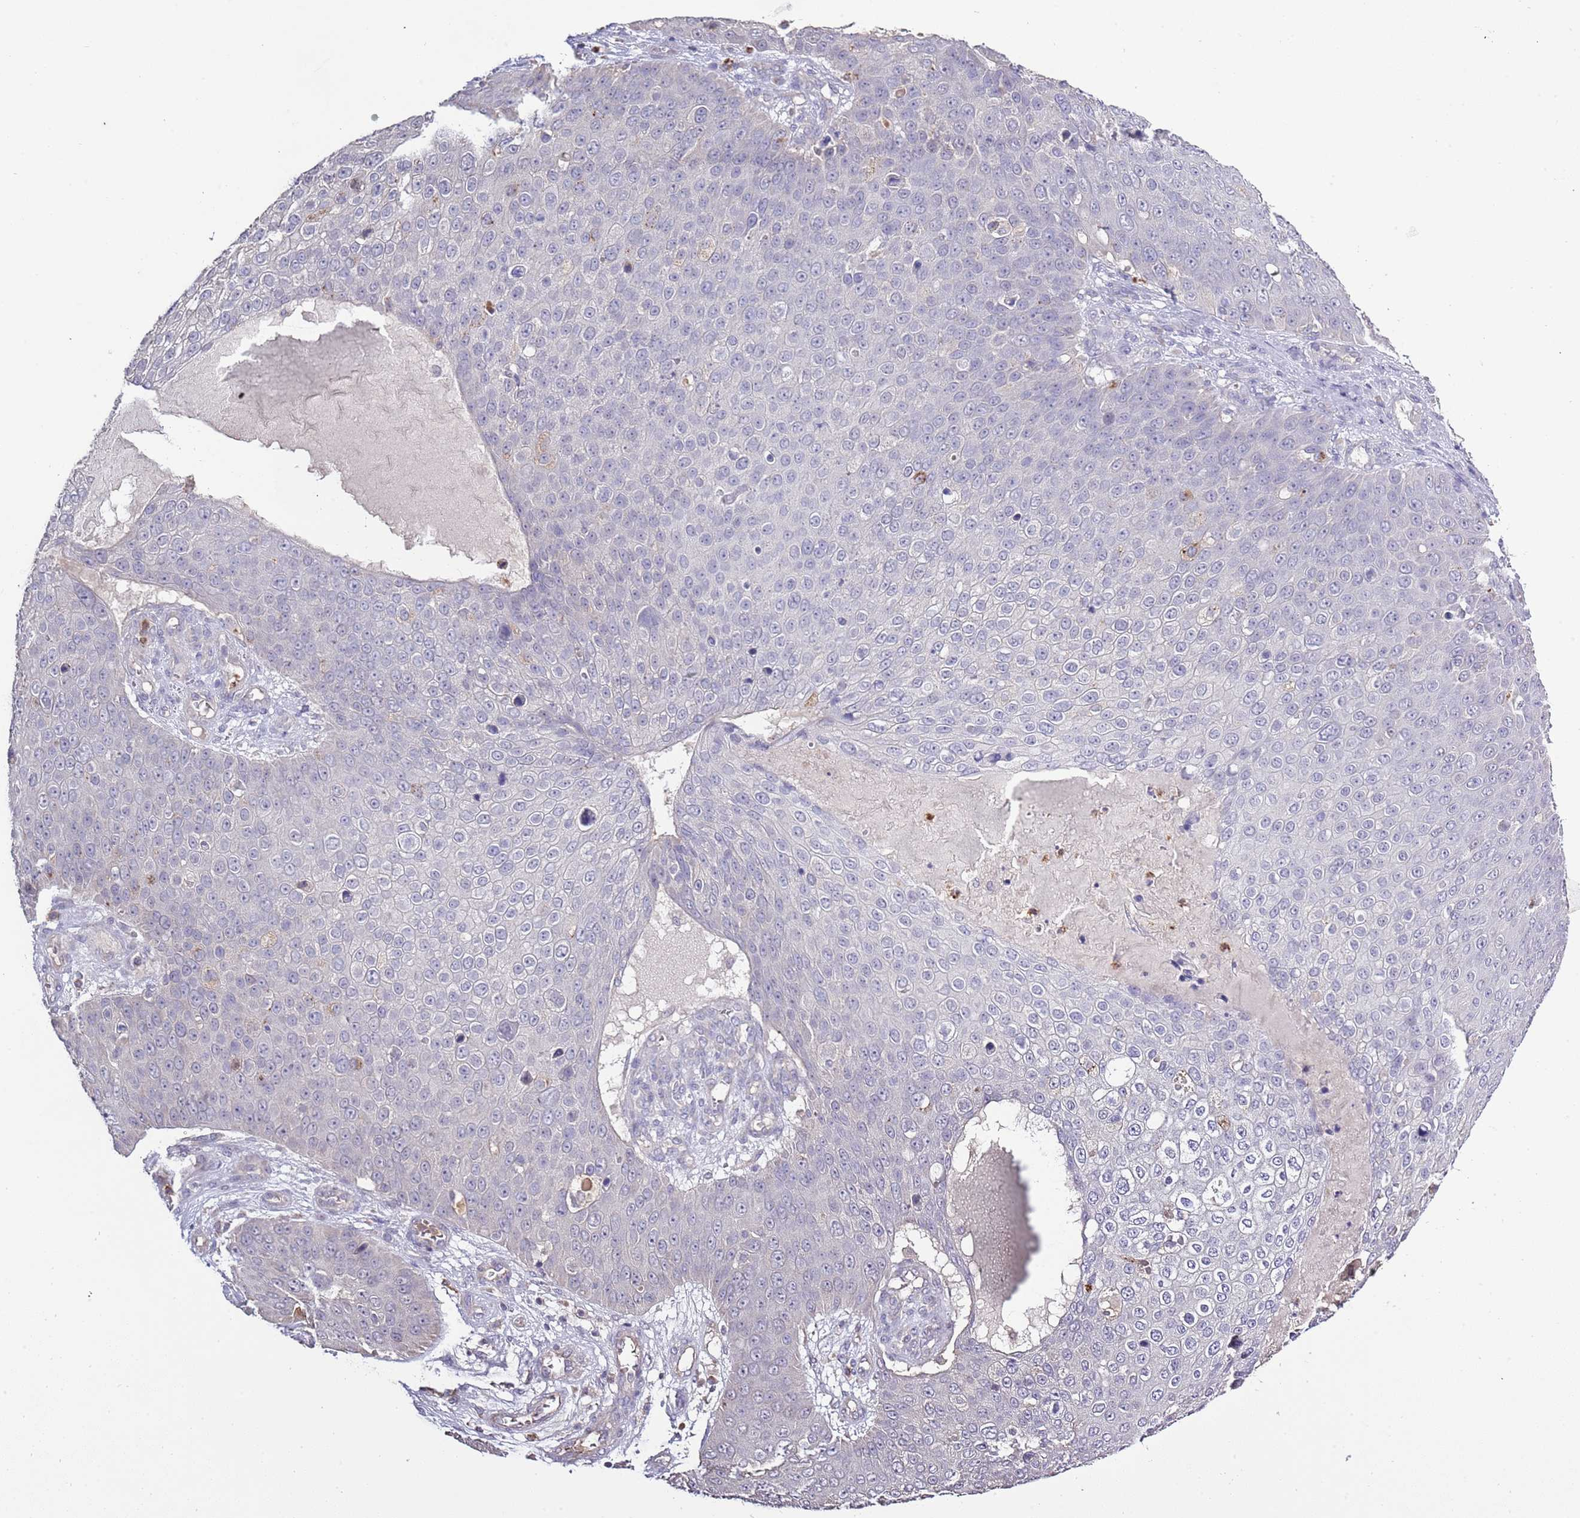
{"staining": {"intensity": "negative", "quantity": "none", "location": "none"}, "tissue": "skin cancer", "cell_type": "Tumor cells", "image_type": "cancer", "snomed": [{"axis": "morphology", "description": "Squamous cell carcinoma, NOS"}, {"axis": "topography", "description": "Skin"}], "caption": "Tumor cells show no significant protein positivity in skin squamous cell carcinoma. (DAB (3,3'-diaminobenzidine) IHC visualized using brightfield microscopy, high magnification).", "gene": "P2RY13", "patient": {"sex": "male", "age": 71}}